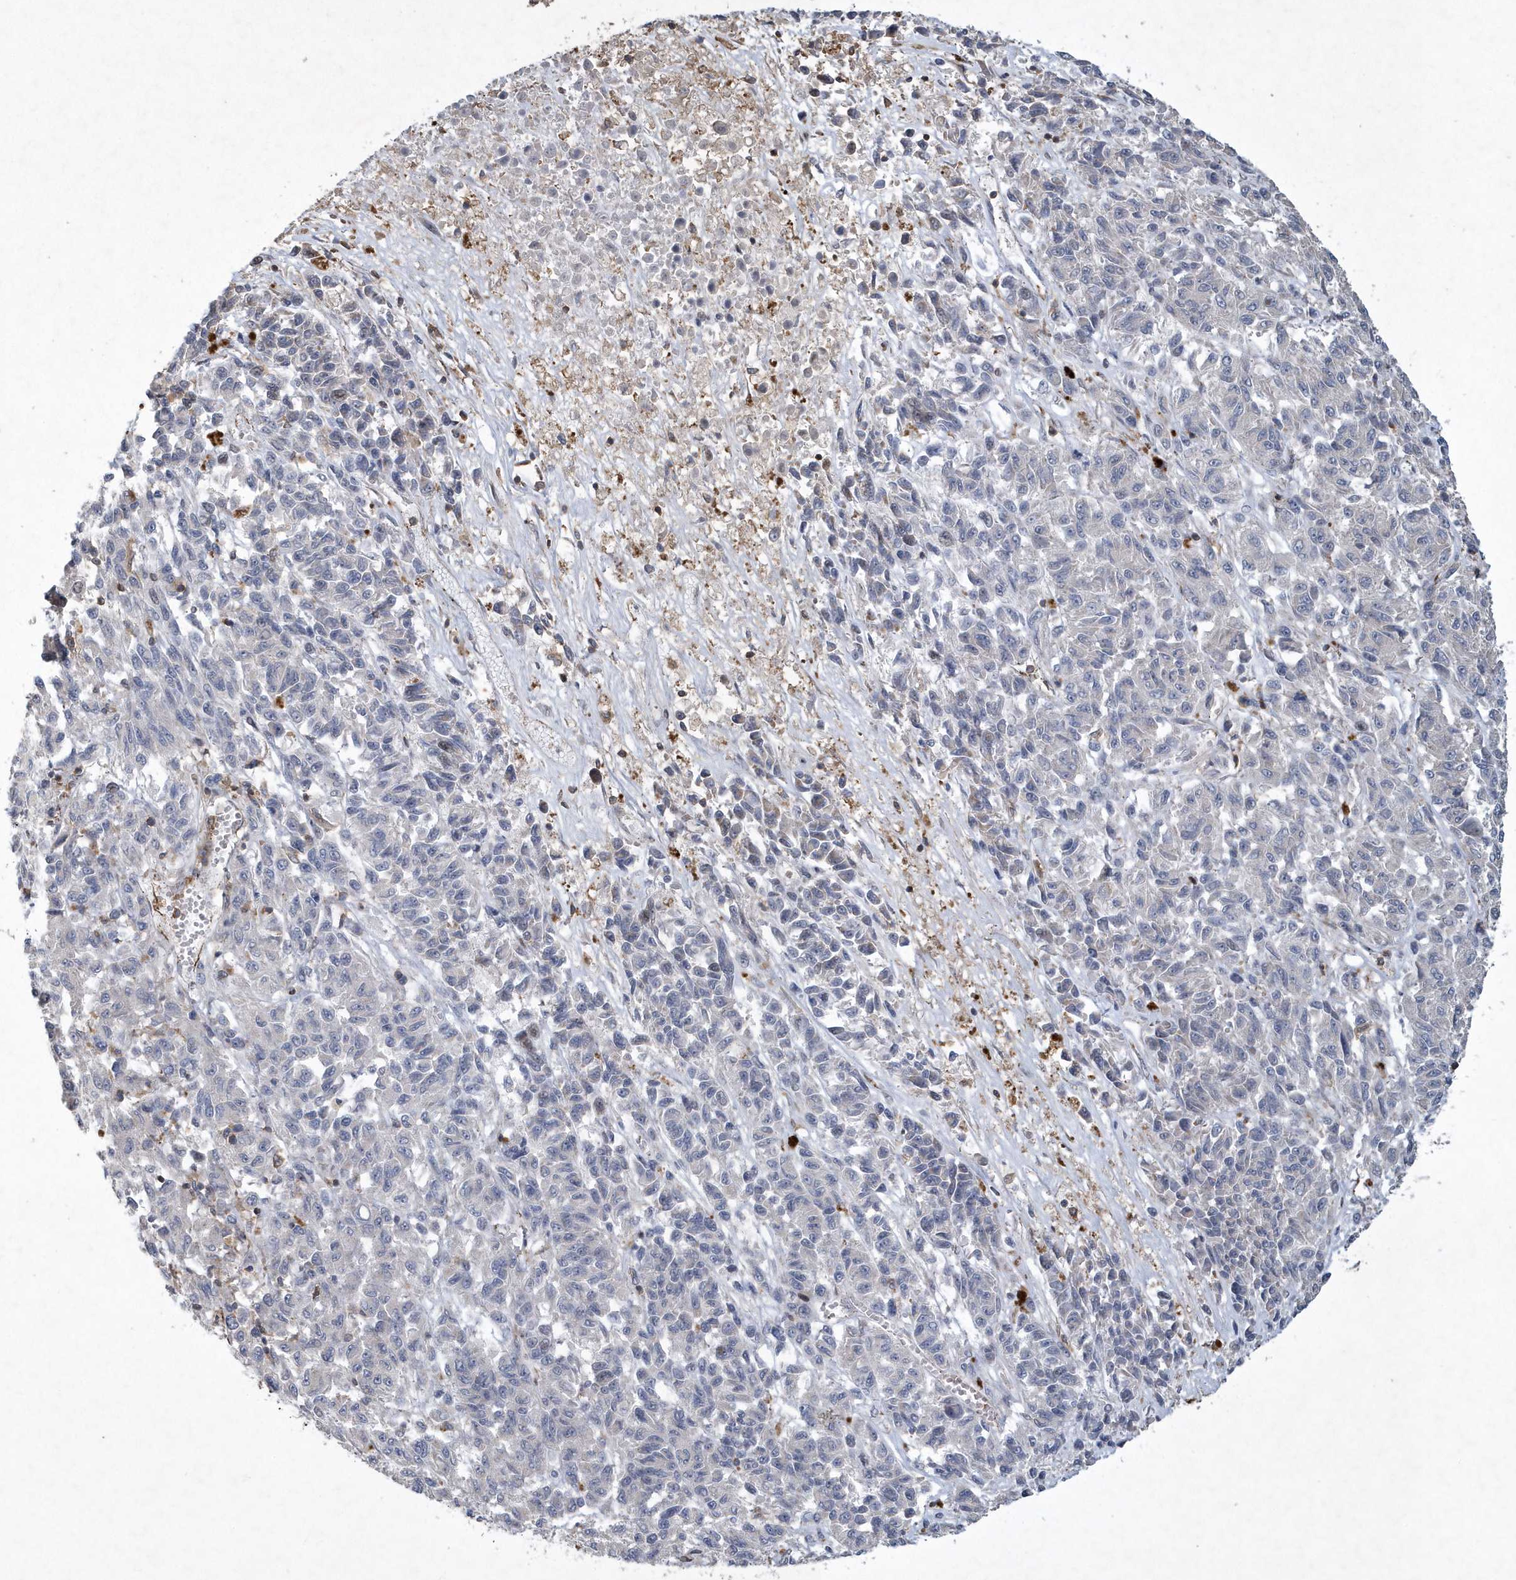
{"staining": {"intensity": "negative", "quantity": "none", "location": "none"}, "tissue": "melanoma", "cell_type": "Tumor cells", "image_type": "cancer", "snomed": [{"axis": "morphology", "description": "Malignant melanoma, Metastatic site"}, {"axis": "topography", "description": "Lung"}], "caption": "Immunohistochemistry image of neoplastic tissue: melanoma stained with DAB (3,3'-diaminobenzidine) shows no significant protein expression in tumor cells.", "gene": "N4BP2", "patient": {"sex": "male", "age": 64}}